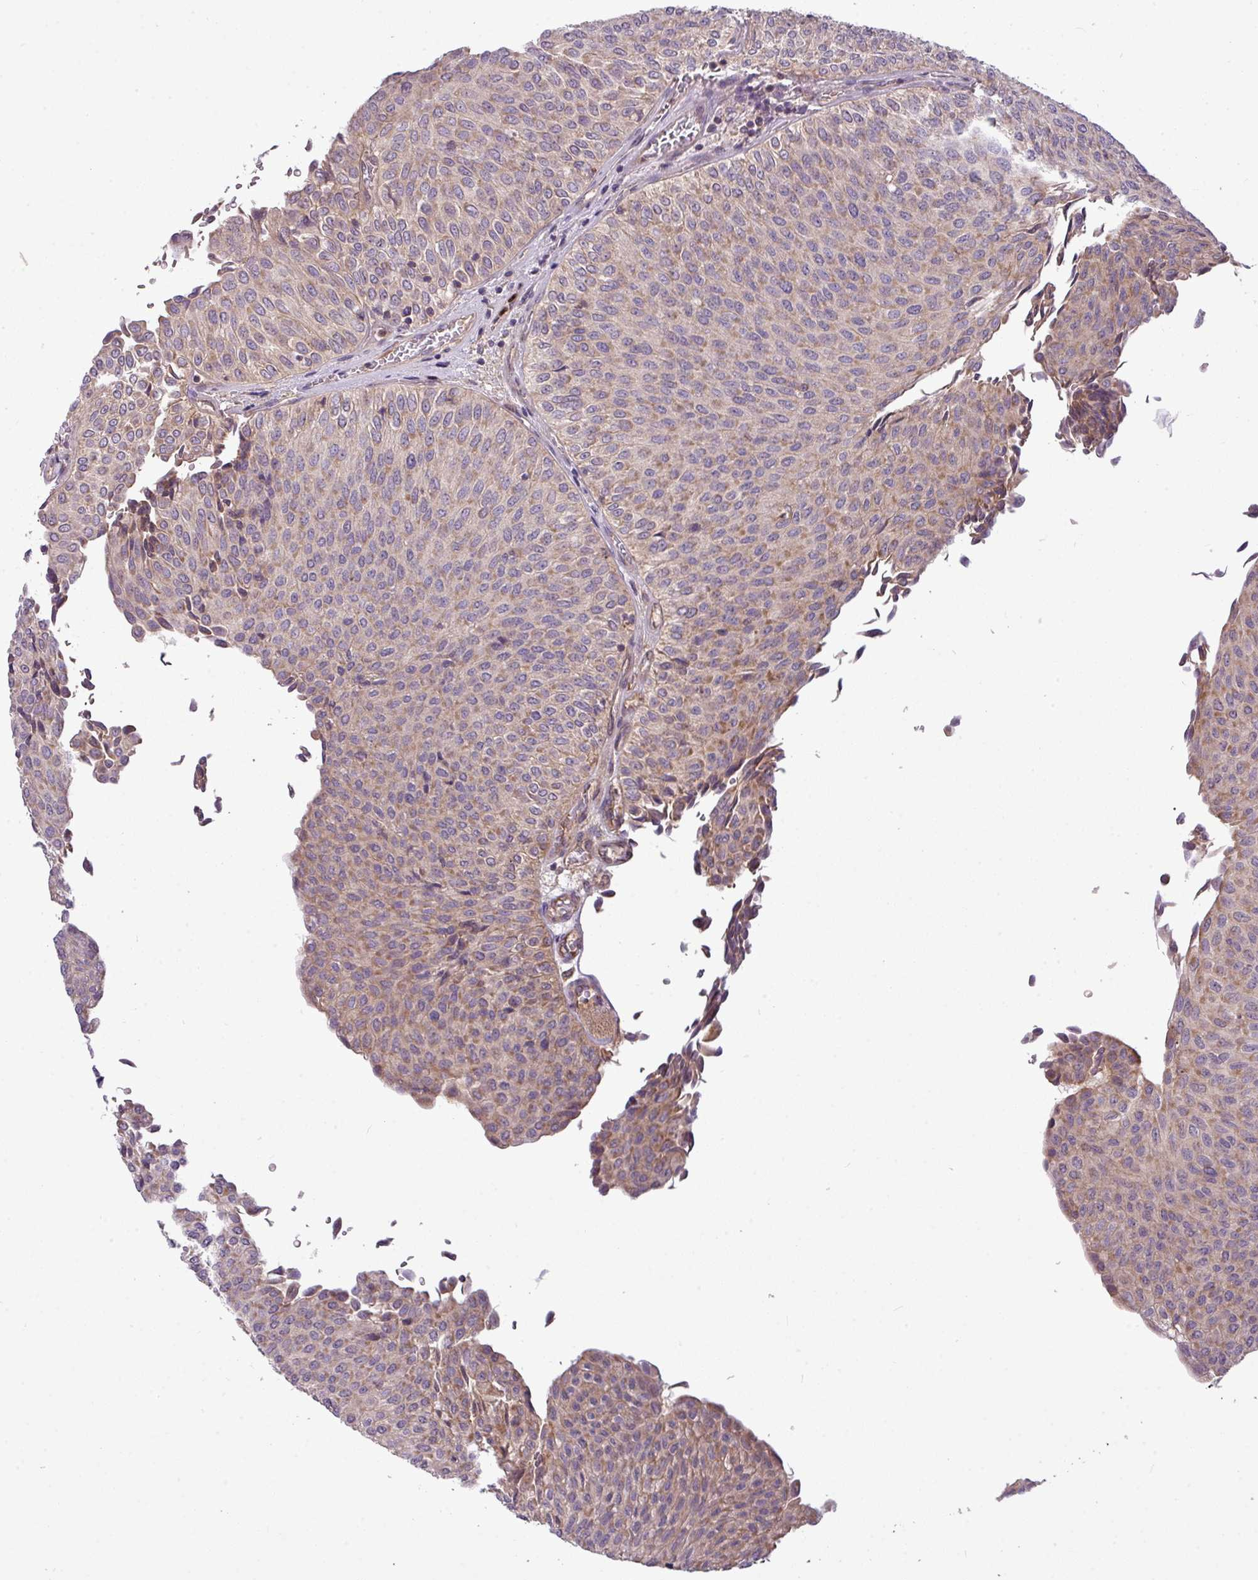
{"staining": {"intensity": "weak", "quantity": ">75%", "location": "cytoplasmic/membranous"}, "tissue": "urothelial cancer", "cell_type": "Tumor cells", "image_type": "cancer", "snomed": [{"axis": "morphology", "description": "Urothelial carcinoma, Low grade"}, {"axis": "topography", "description": "Urinary bladder"}], "caption": "About >75% of tumor cells in low-grade urothelial carcinoma reveal weak cytoplasmic/membranous protein expression as visualized by brown immunohistochemical staining.", "gene": "PAPLN", "patient": {"sex": "male", "age": 78}}